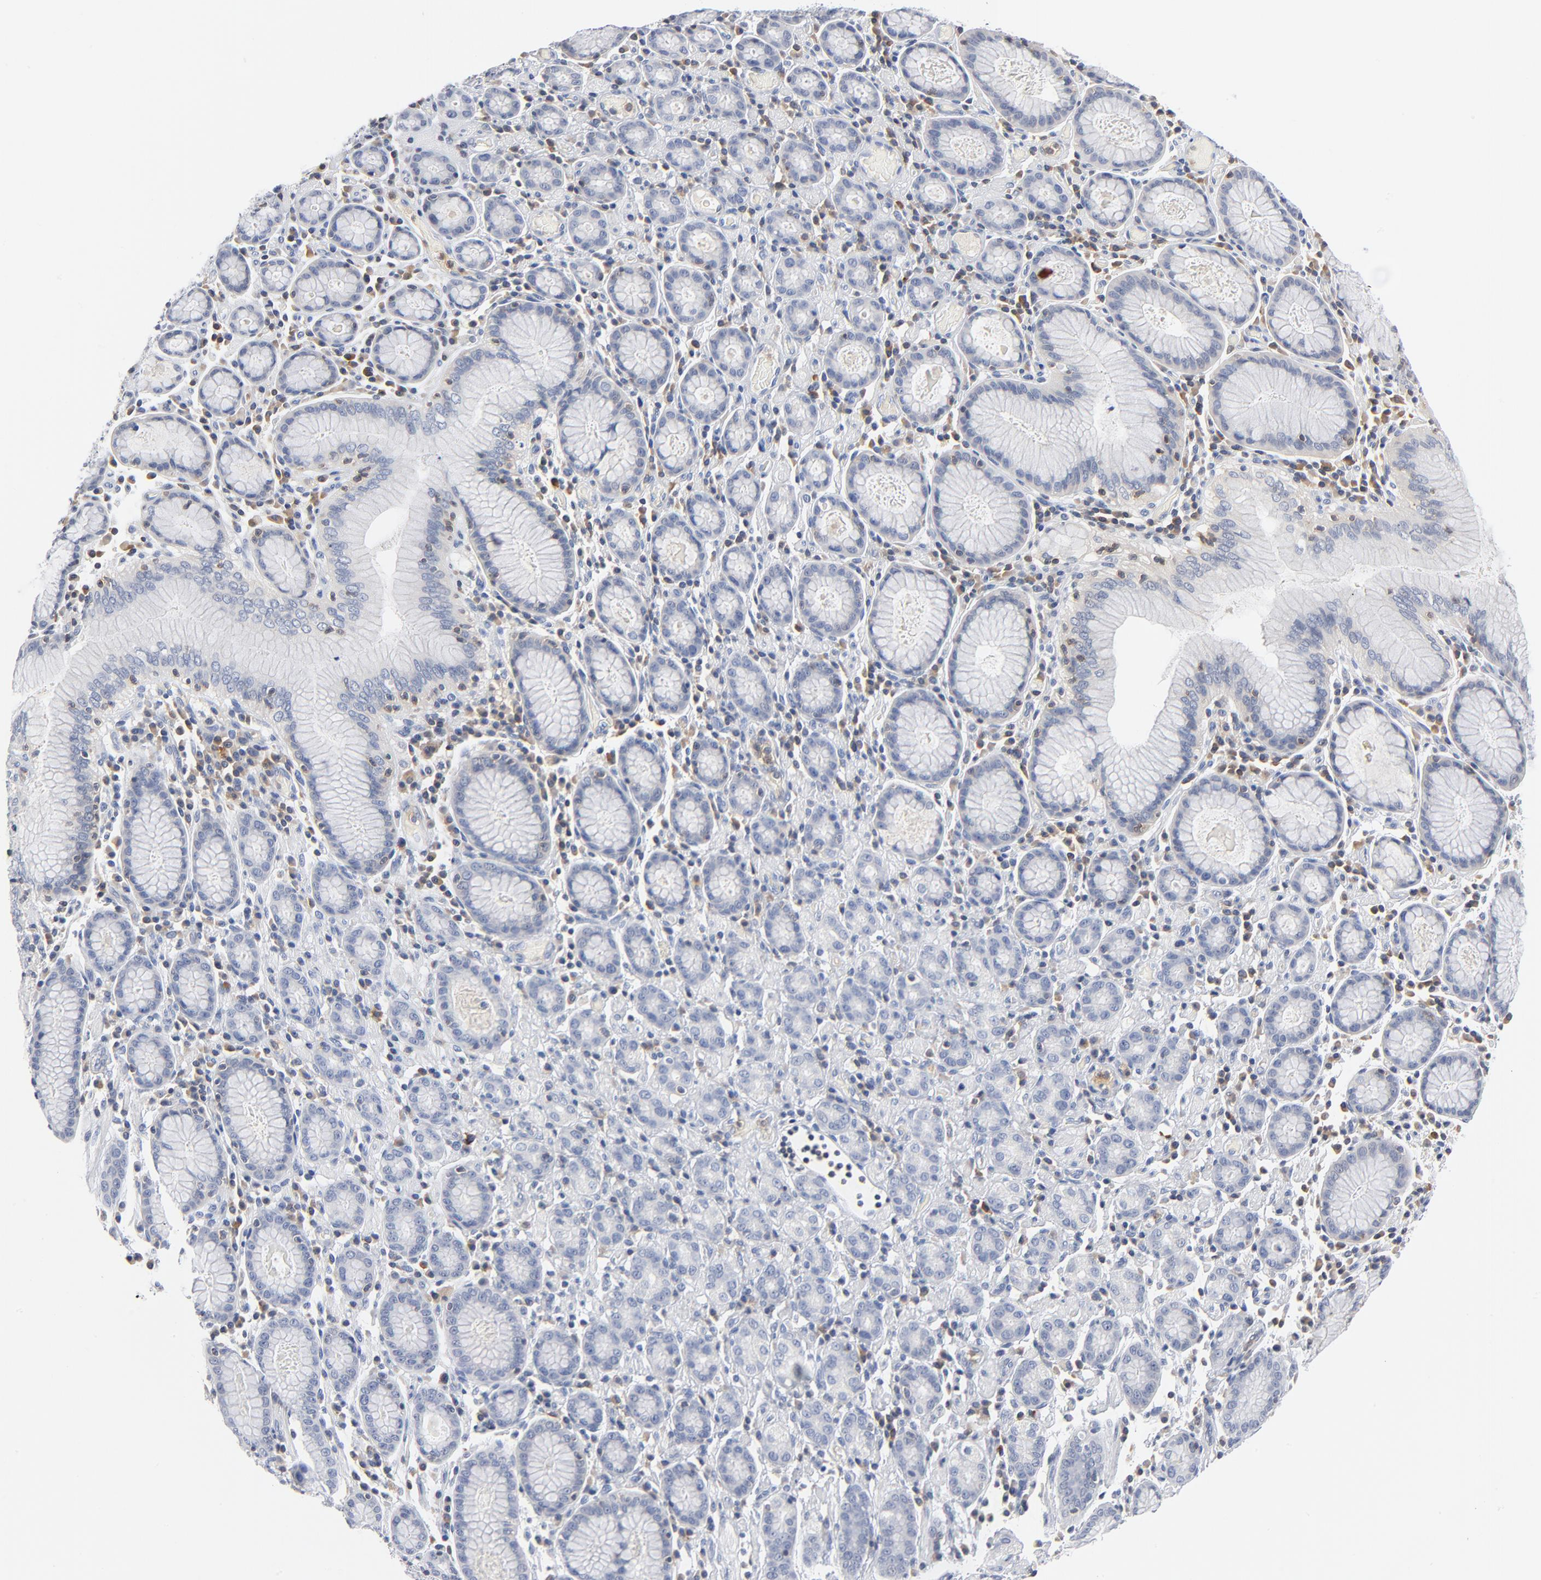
{"staining": {"intensity": "negative", "quantity": "none", "location": "none"}, "tissue": "stomach cancer", "cell_type": "Tumor cells", "image_type": "cancer", "snomed": [{"axis": "morphology", "description": "Adenocarcinoma, NOS"}, {"axis": "topography", "description": "Stomach, lower"}], "caption": "This is an IHC histopathology image of human stomach cancer (adenocarcinoma). There is no positivity in tumor cells.", "gene": "PTK2B", "patient": {"sex": "male", "age": 88}}